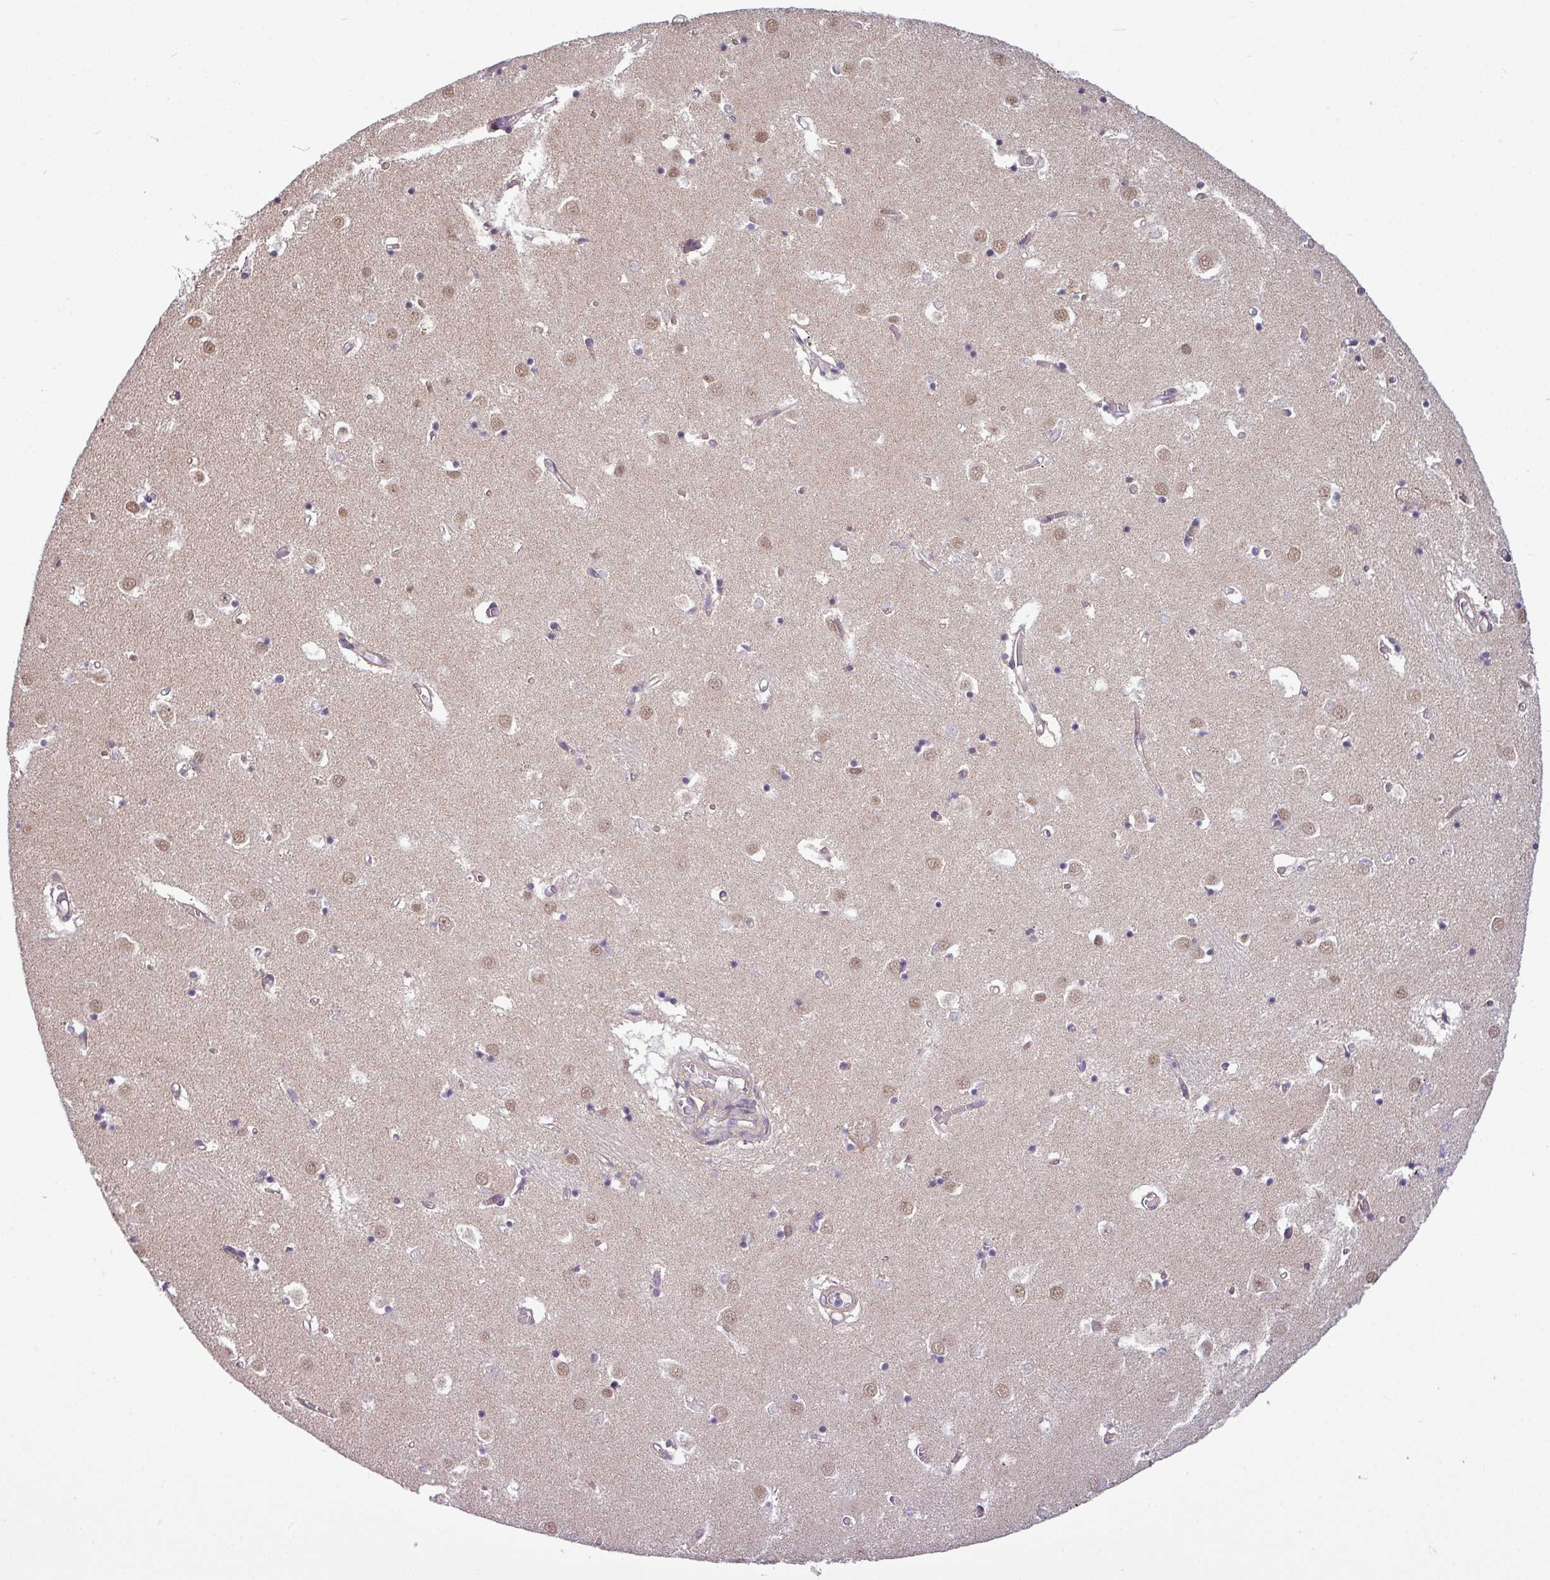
{"staining": {"intensity": "negative", "quantity": "none", "location": "none"}, "tissue": "caudate", "cell_type": "Glial cells", "image_type": "normal", "snomed": [{"axis": "morphology", "description": "Normal tissue, NOS"}, {"axis": "topography", "description": "Lateral ventricle wall"}], "caption": "This histopathology image is of benign caudate stained with immunohistochemistry to label a protein in brown with the nuclei are counter-stained blue. There is no staining in glial cells.", "gene": "ZNF217", "patient": {"sex": "male", "age": 70}}